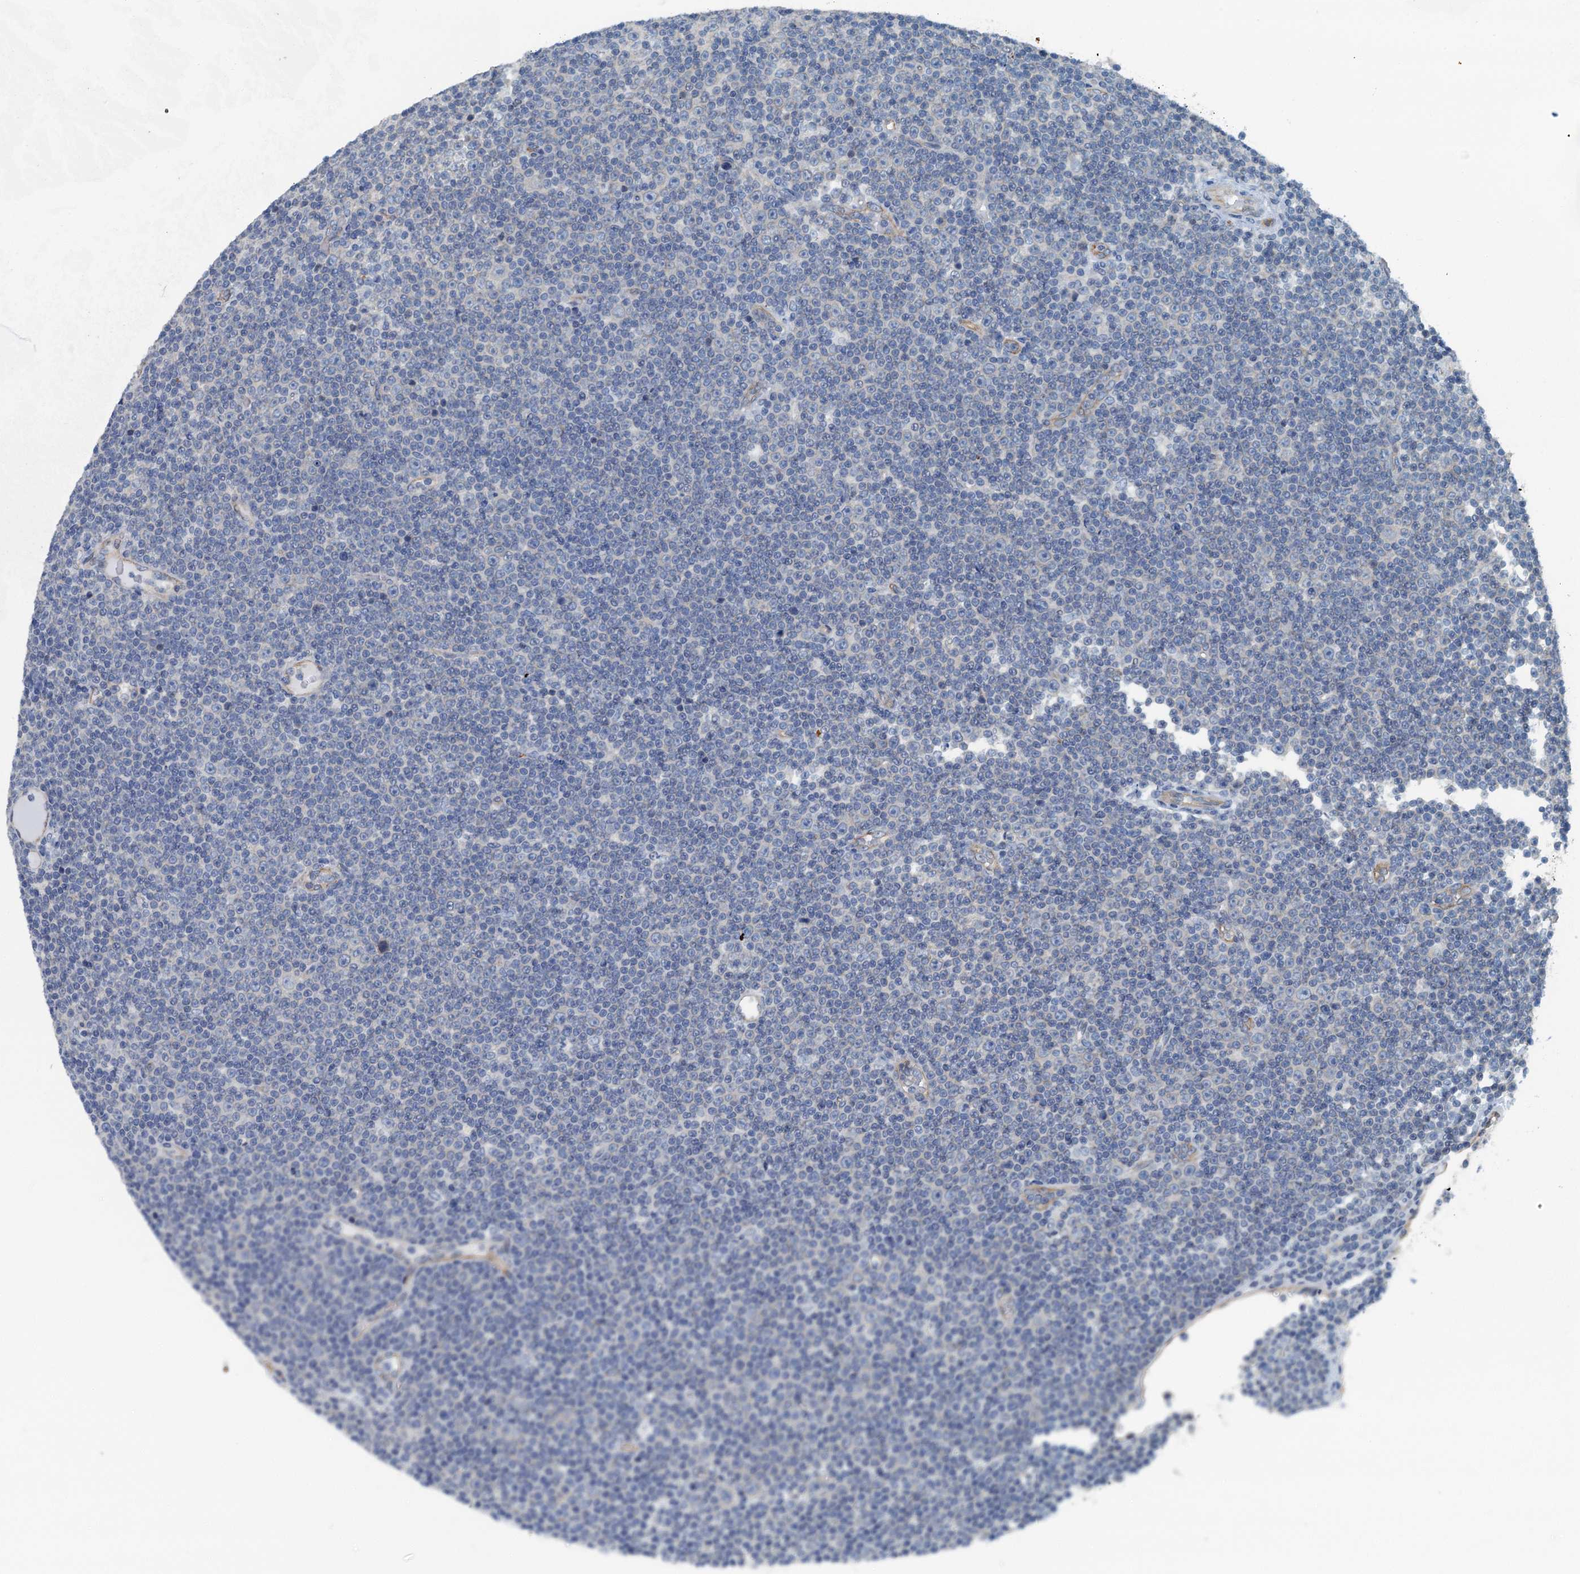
{"staining": {"intensity": "negative", "quantity": "none", "location": "none"}, "tissue": "lymphoma", "cell_type": "Tumor cells", "image_type": "cancer", "snomed": [{"axis": "morphology", "description": "Malignant lymphoma, non-Hodgkin's type, Low grade"}, {"axis": "topography", "description": "Lymph node"}], "caption": "Image shows no protein expression in tumor cells of lymphoma tissue. Nuclei are stained in blue.", "gene": "GFOD2", "patient": {"sex": "female", "age": 67}}